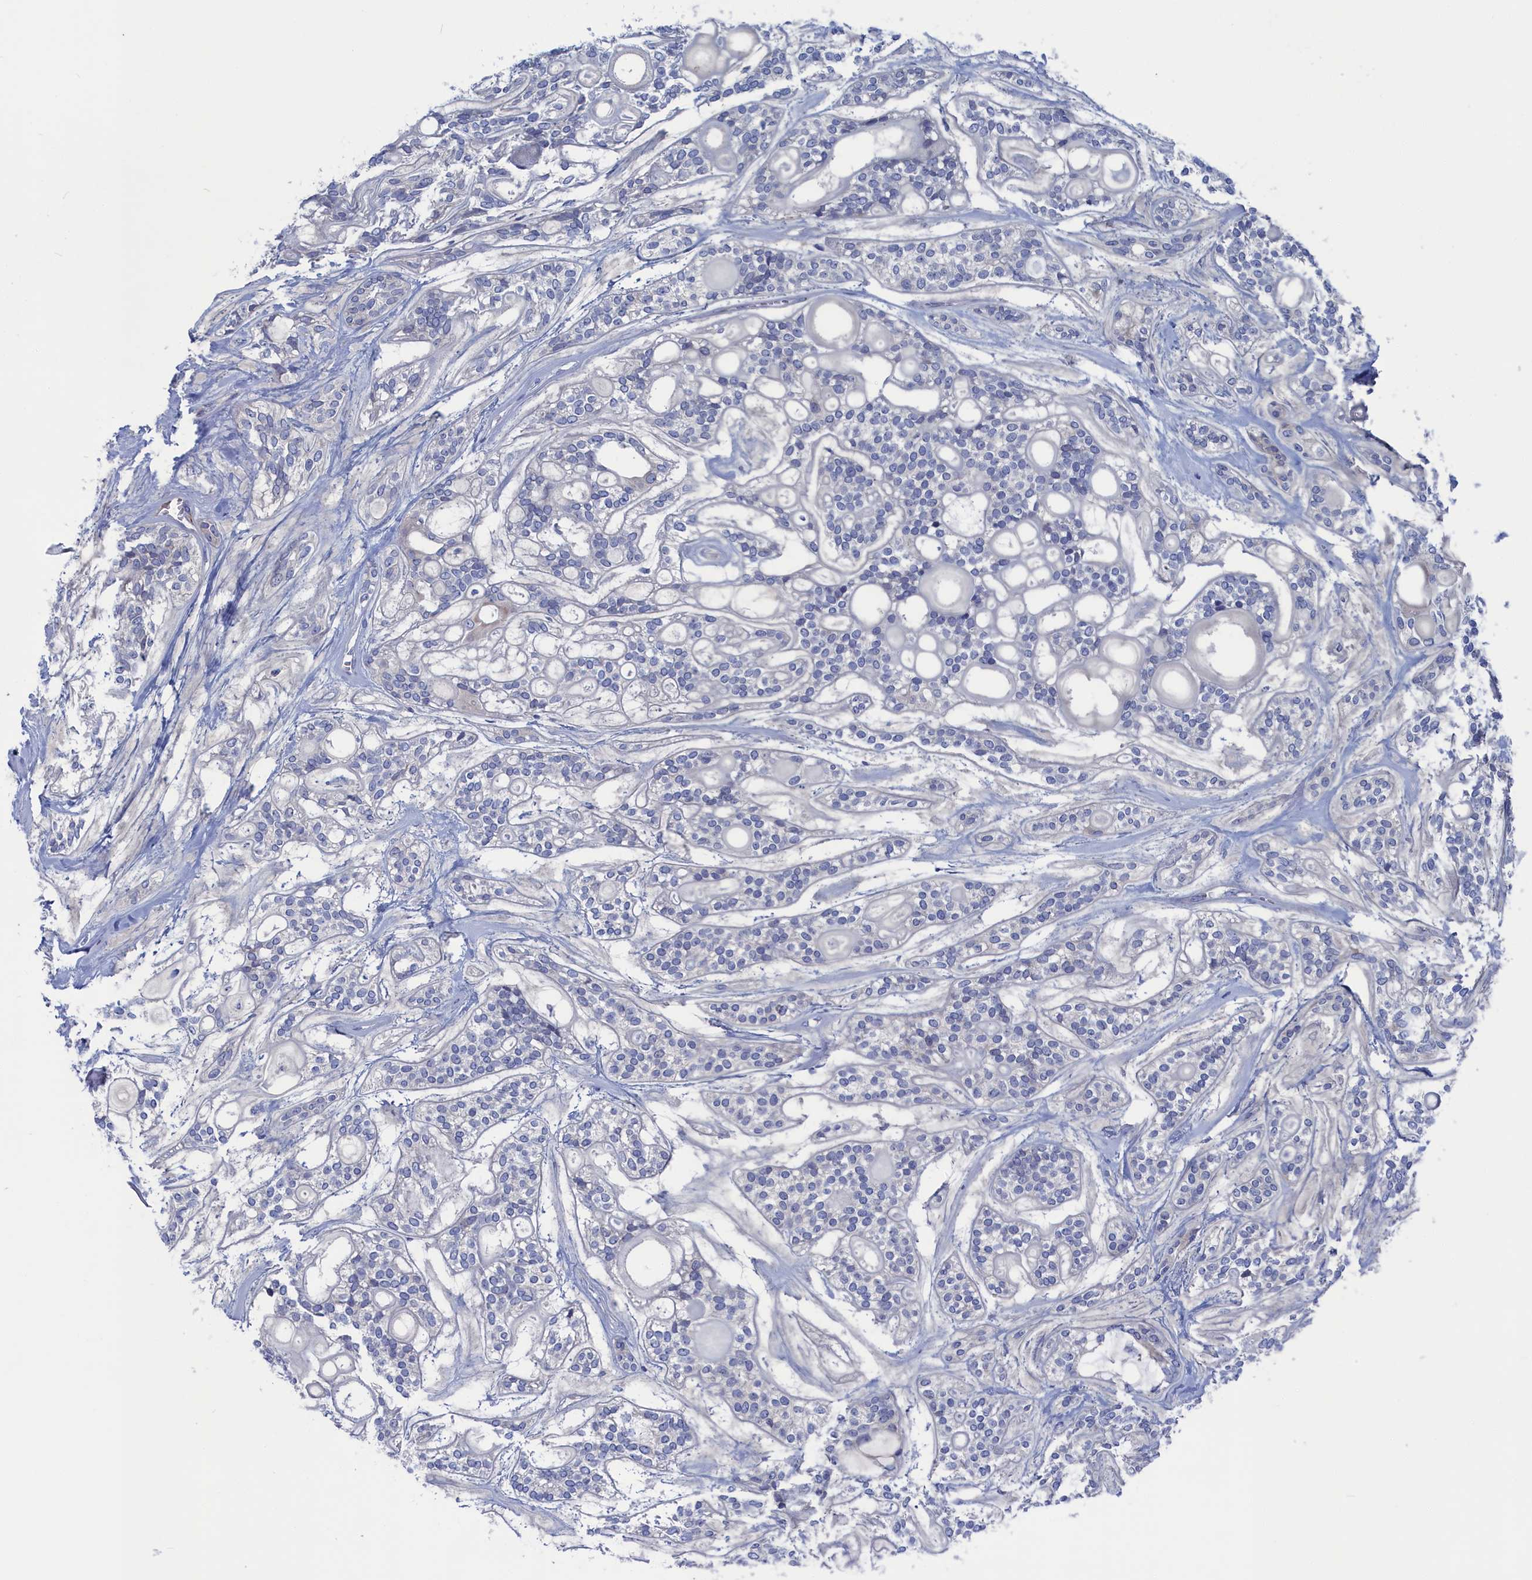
{"staining": {"intensity": "negative", "quantity": "none", "location": "none"}, "tissue": "head and neck cancer", "cell_type": "Tumor cells", "image_type": "cancer", "snomed": [{"axis": "morphology", "description": "Adenocarcinoma, NOS"}, {"axis": "topography", "description": "Head-Neck"}], "caption": "Immunohistochemical staining of head and neck cancer demonstrates no significant staining in tumor cells.", "gene": "CEND1", "patient": {"sex": "male", "age": 66}}